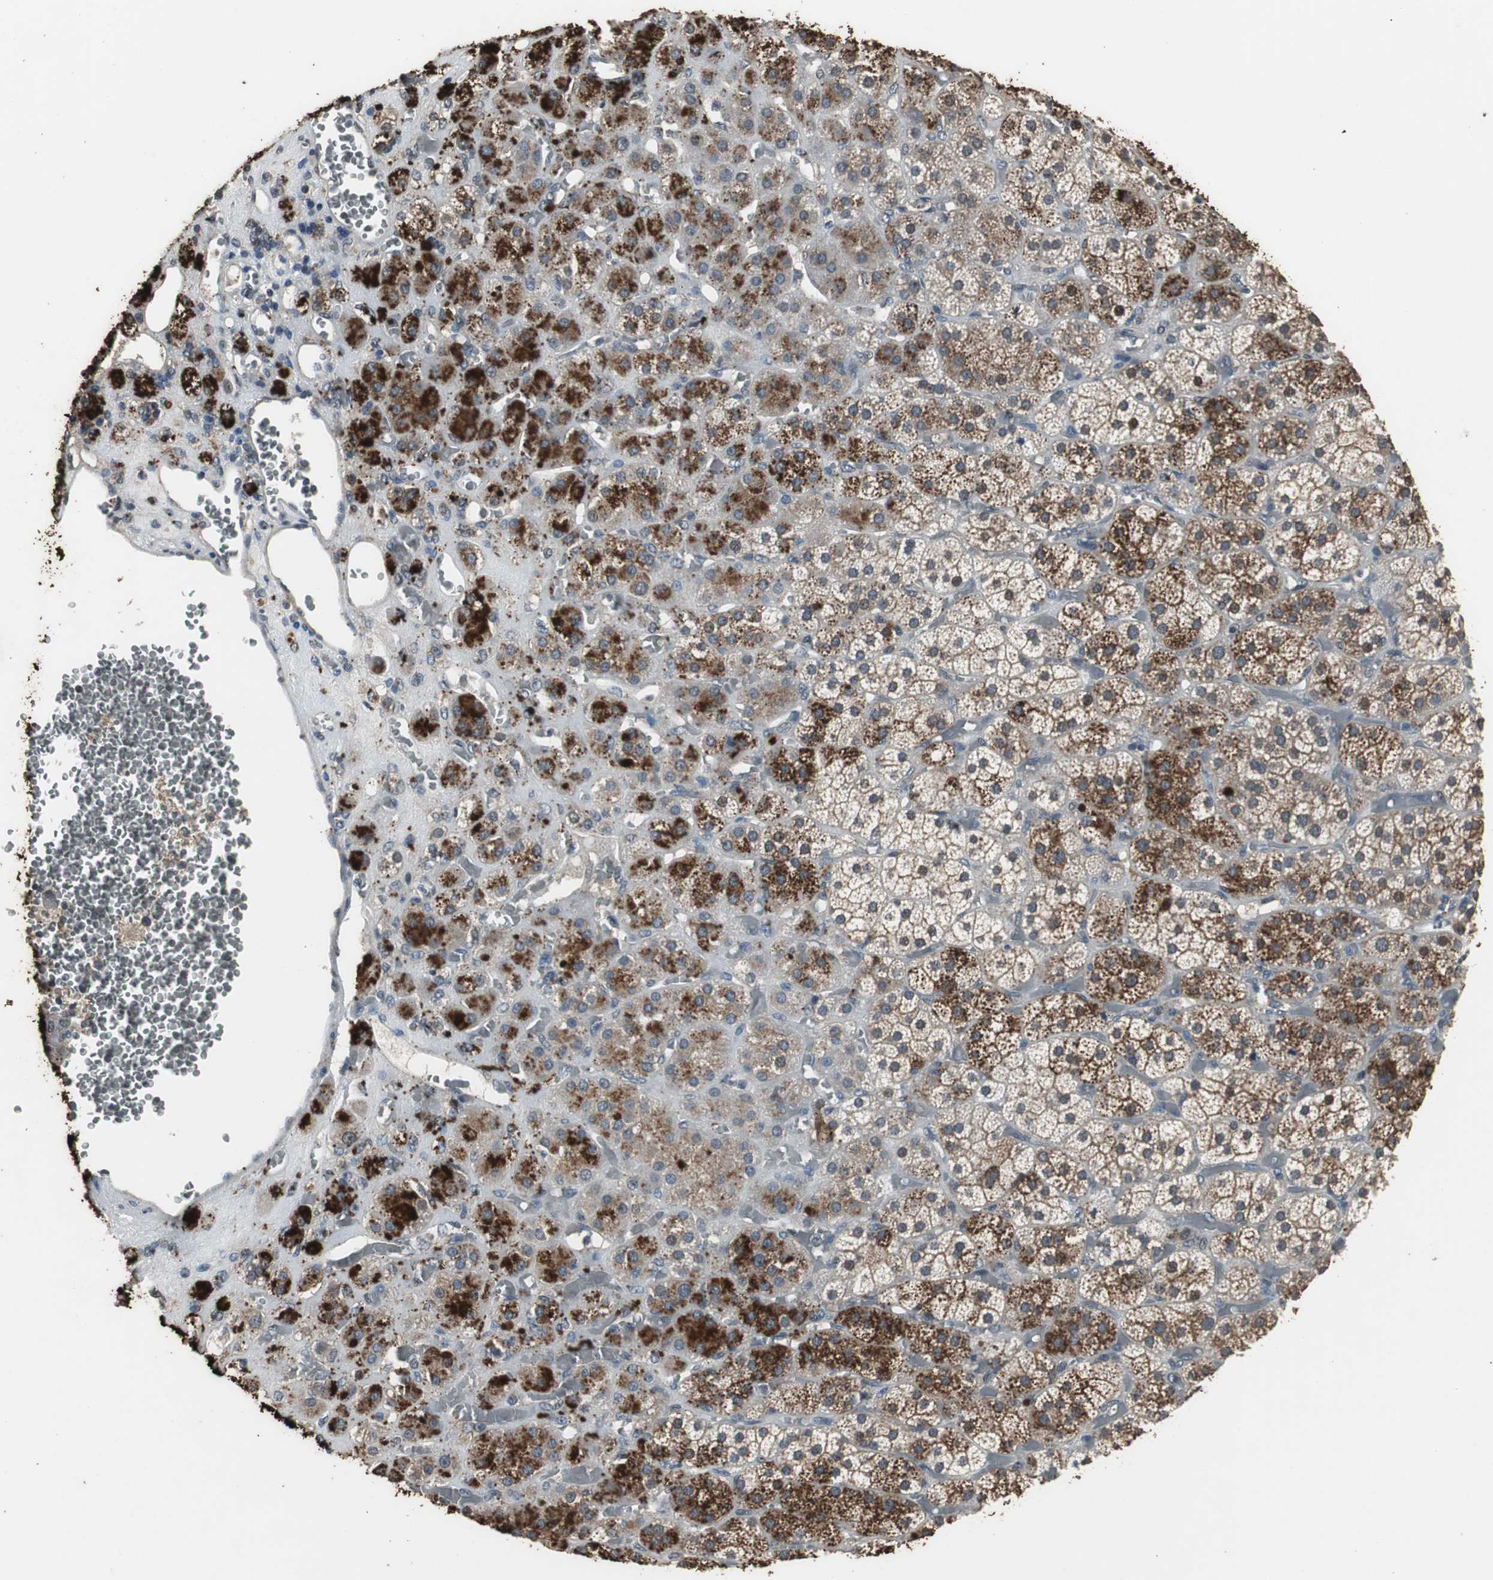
{"staining": {"intensity": "strong", "quantity": "25%-75%", "location": "cytoplasmic/membranous"}, "tissue": "adrenal gland", "cell_type": "Glandular cells", "image_type": "normal", "snomed": [{"axis": "morphology", "description": "Normal tissue, NOS"}, {"axis": "topography", "description": "Adrenal gland"}], "caption": "Strong cytoplasmic/membranous expression for a protein is present in about 25%-75% of glandular cells of unremarkable adrenal gland using immunohistochemistry.", "gene": "PI4KB", "patient": {"sex": "female", "age": 71}}